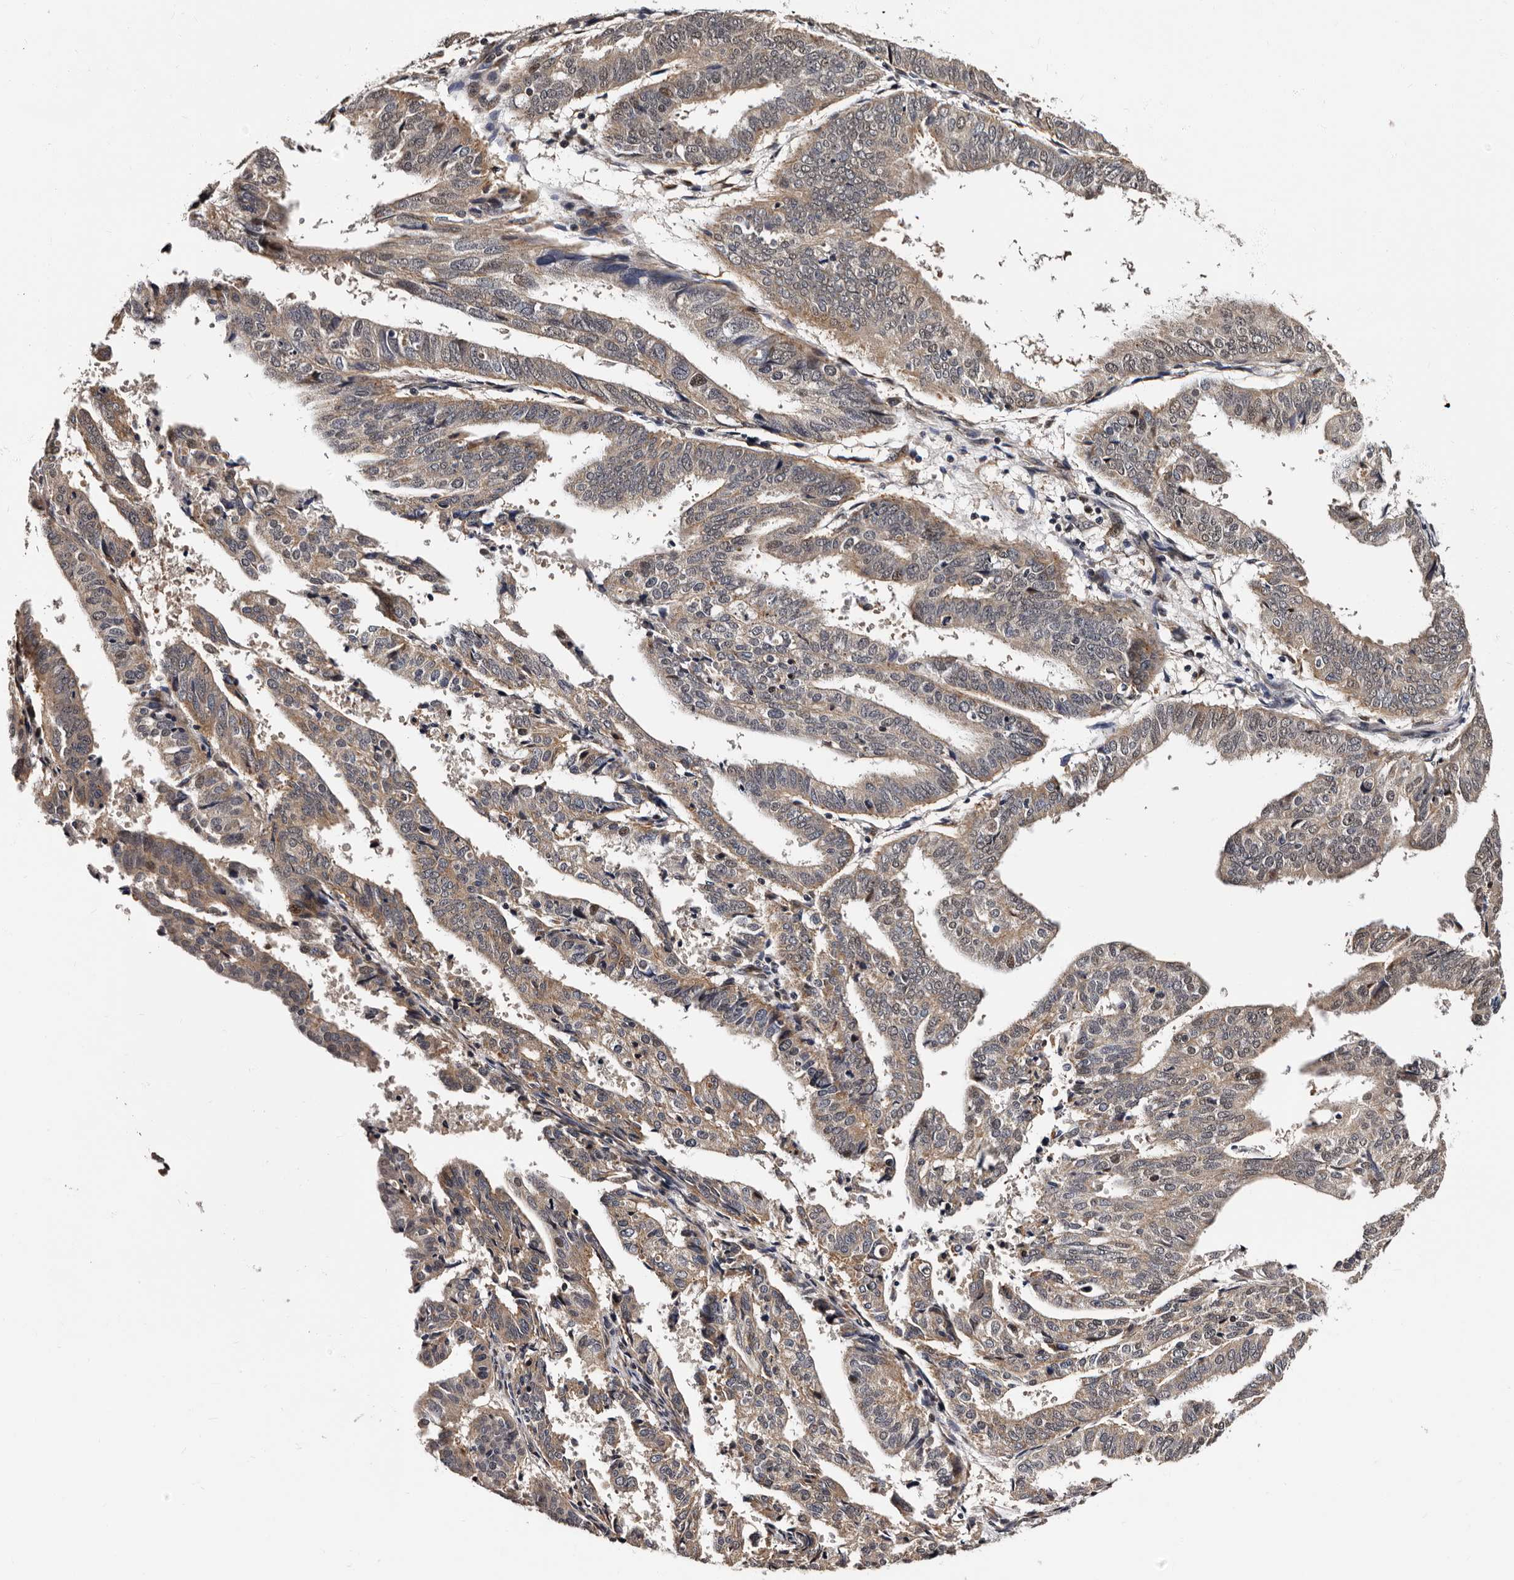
{"staining": {"intensity": "weak", "quantity": ">75%", "location": "cytoplasmic/membranous,nuclear"}, "tissue": "endometrial cancer", "cell_type": "Tumor cells", "image_type": "cancer", "snomed": [{"axis": "morphology", "description": "Adenocarcinoma, NOS"}, {"axis": "topography", "description": "Uterus"}], "caption": "Tumor cells exhibit low levels of weak cytoplasmic/membranous and nuclear expression in about >75% of cells in human endometrial adenocarcinoma. (Brightfield microscopy of DAB IHC at high magnification).", "gene": "GLRX3", "patient": {"sex": "female", "age": 77}}